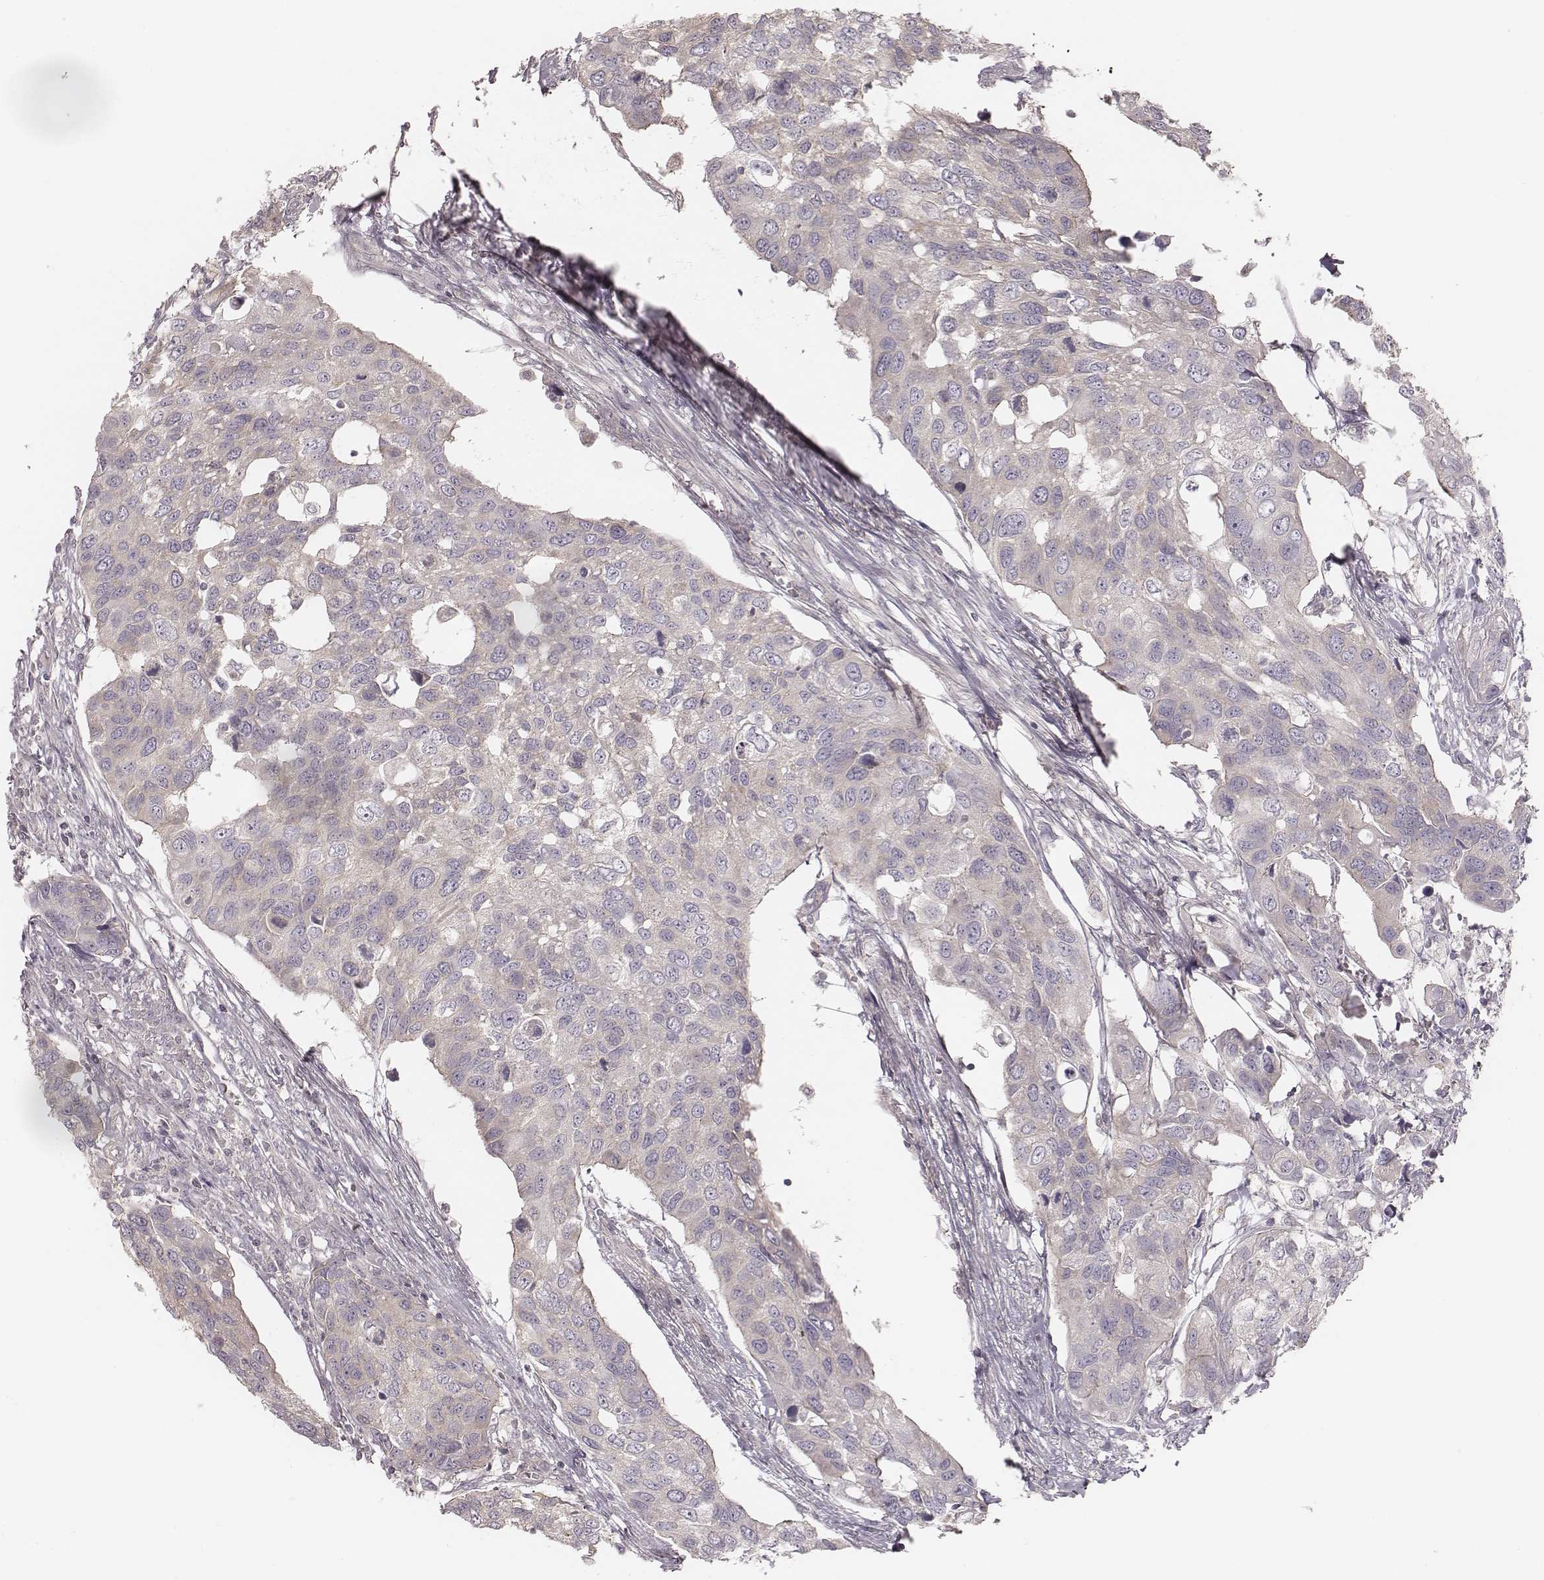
{"staining": {"intensity": "negative", "quantity": "none", "location": "none"}, "tissue": "urothelial cancer", "cell_type": "Tumor cells", "image_type": "cancer", "snomed": [{"axis": "morphology", "description": "Urothelial carcinoma, High grade"}, {"axis": "topography", "description": "Urinary bladder"}], "caption": "Immunohistochemistry (IHC) of human high-grade urothelial carcinoma exhibits no staining in tumor cells.", "gene": "TDRD5", "patient": {"sex": "male", "age": 60}}